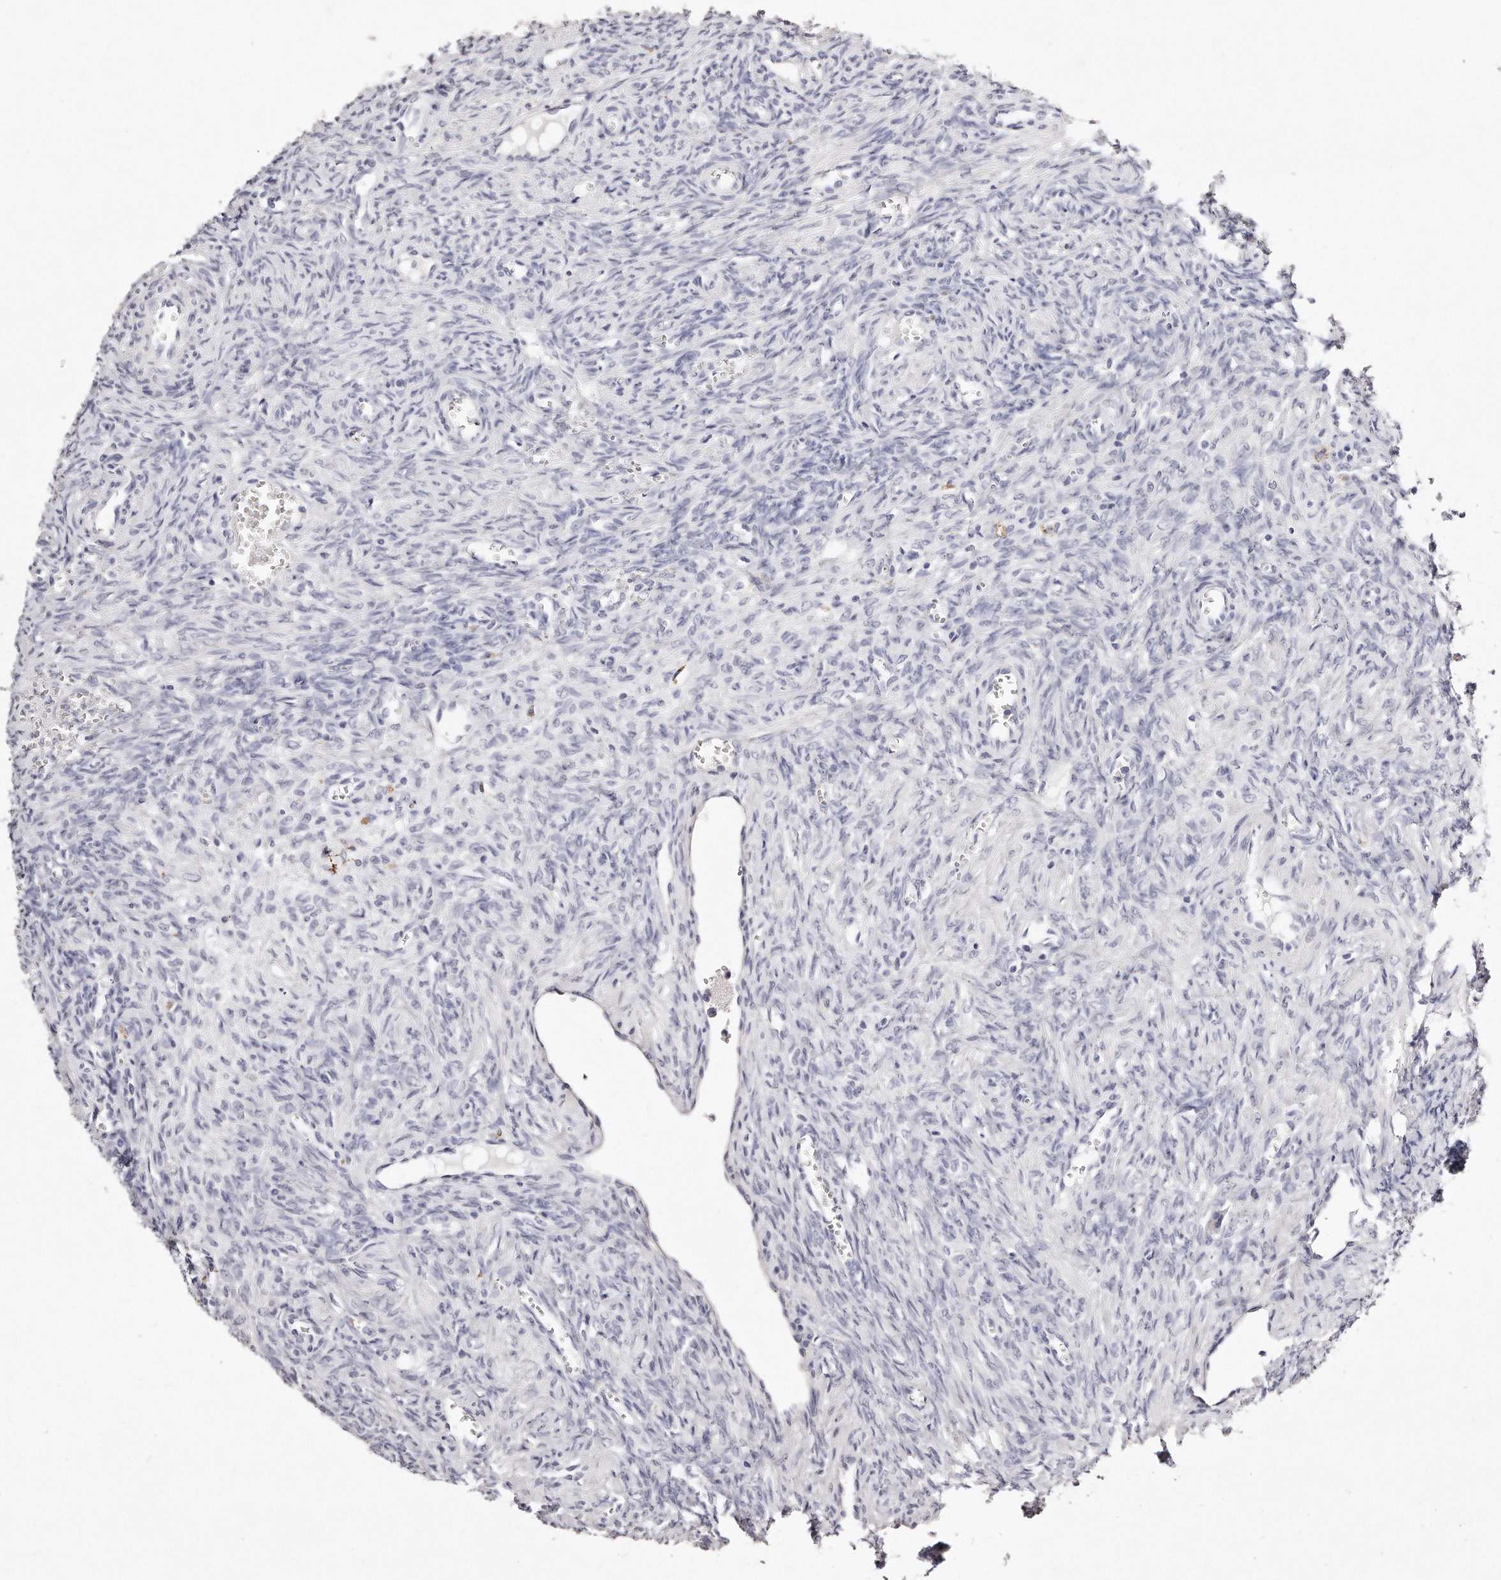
{"staining": {"intensity": "negative", "quantity": "none", "location": "none"}, "tissue": "ovary", "cell_type": "Ovarian stroma cells", "image_type": "normal", "snomed": [{"axis": "morphology", "description": "Normal tissue, NOS"}, {"axis": "topography", "description": "Ovary"}], "caption": "The histopathology image displays no significant positivity in ovarian stroma cells of ovary. (Stains: DAB (3,3'-diaminobenzidine) immunohistochemistry (IHC) with hematoxylin counter stain, Microscopy: brightfield microscopy at high magnification).", "gene": "GDA", "patient": {"sex": "female", "age": 41}}